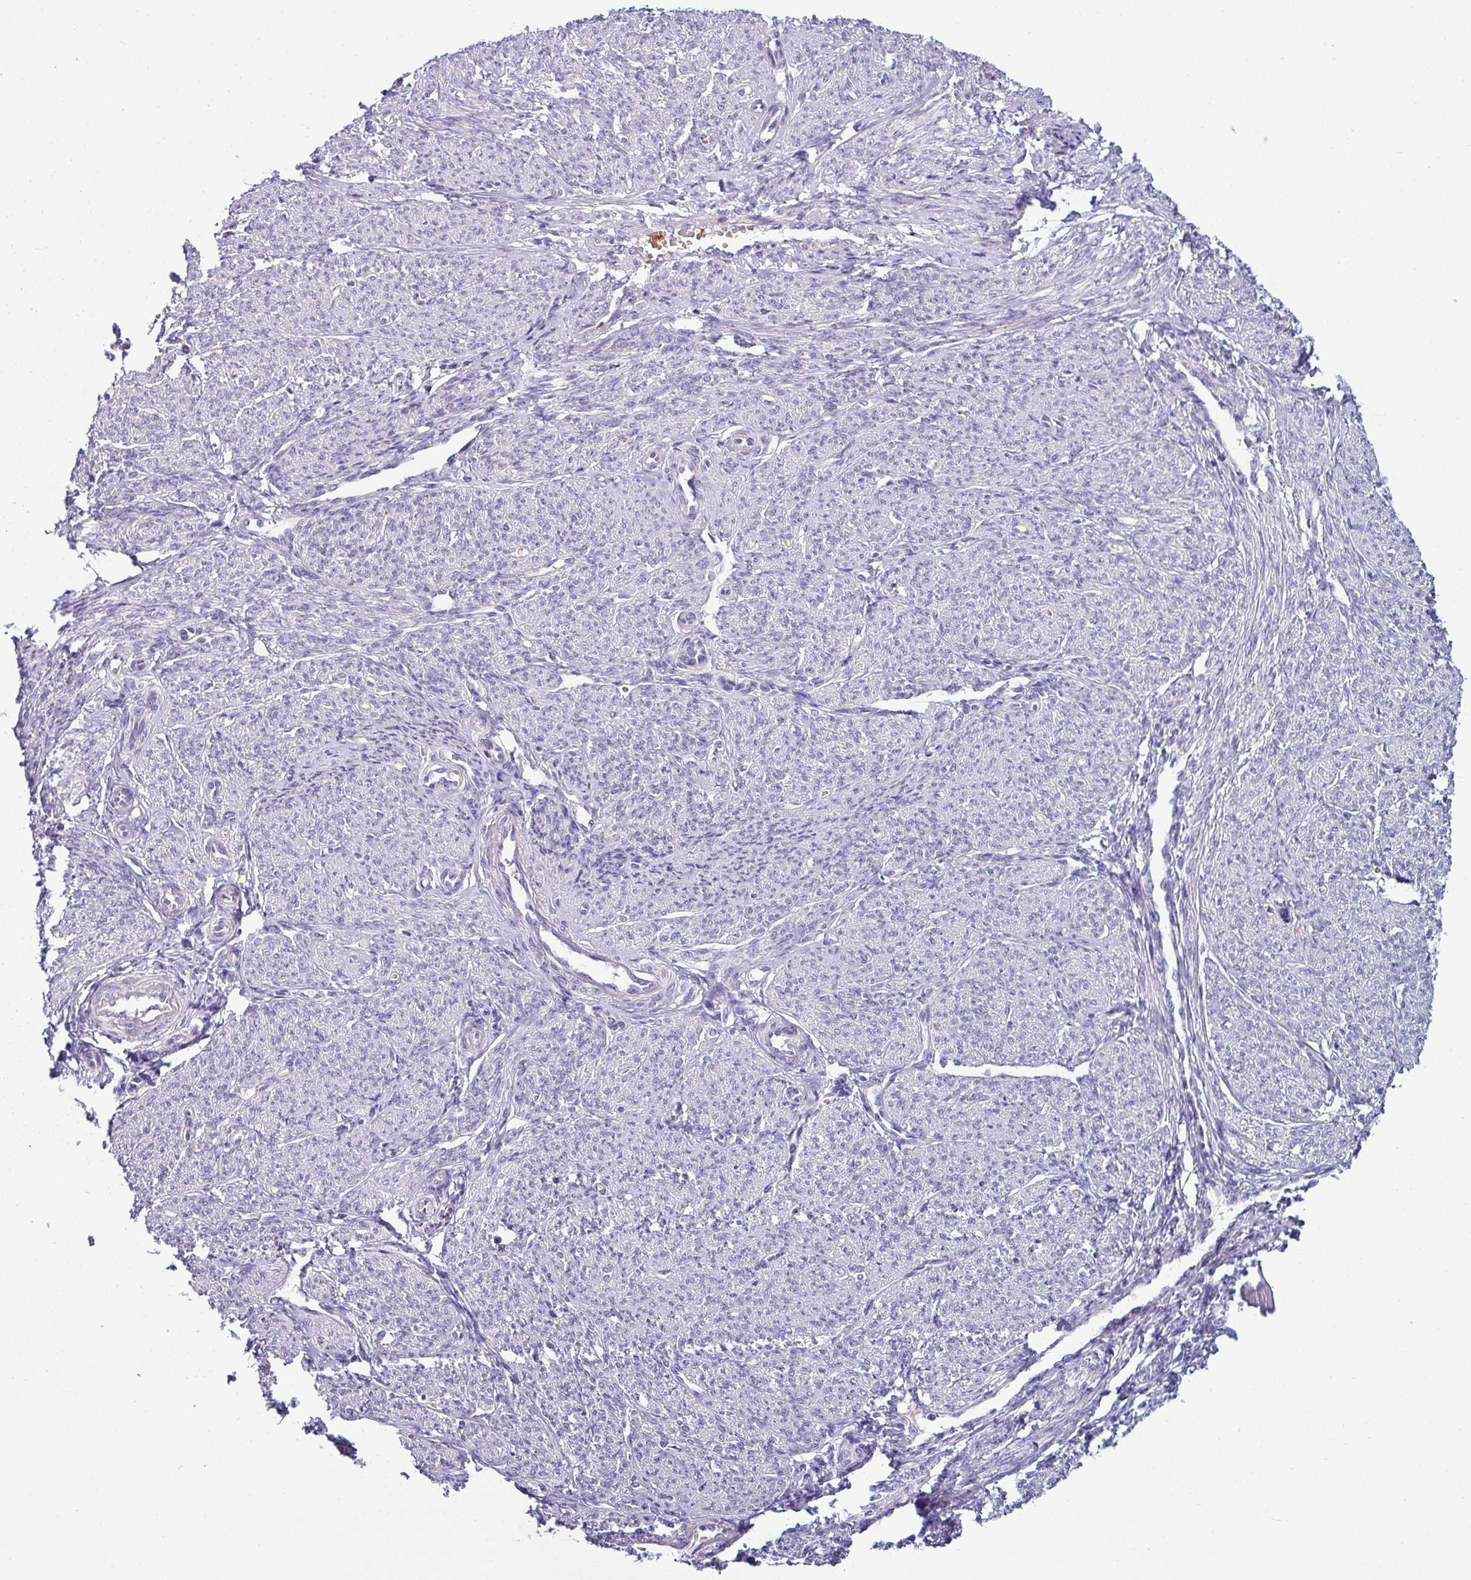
{"staining": {"intensity": "weak", "quantity": "<25%", "location": "cytoplasmic/membranous"}, "tissue": "smooth muscle", "cell_type": "Smooth muscle cells", "image_type": "normal", "snomed": [{"axis": "morphology", "description": "Normal tissue, NOS"}, {"axis": "topography", "description": "Smooth muscle"}], "caption": "IHC photomicrograph of normal smooth muscle stained for a protein (brown), which reveals no positivity in smooth muscle cells.", "gene": "ACAP3", "patient": {"sex": "female", "age": 65}}